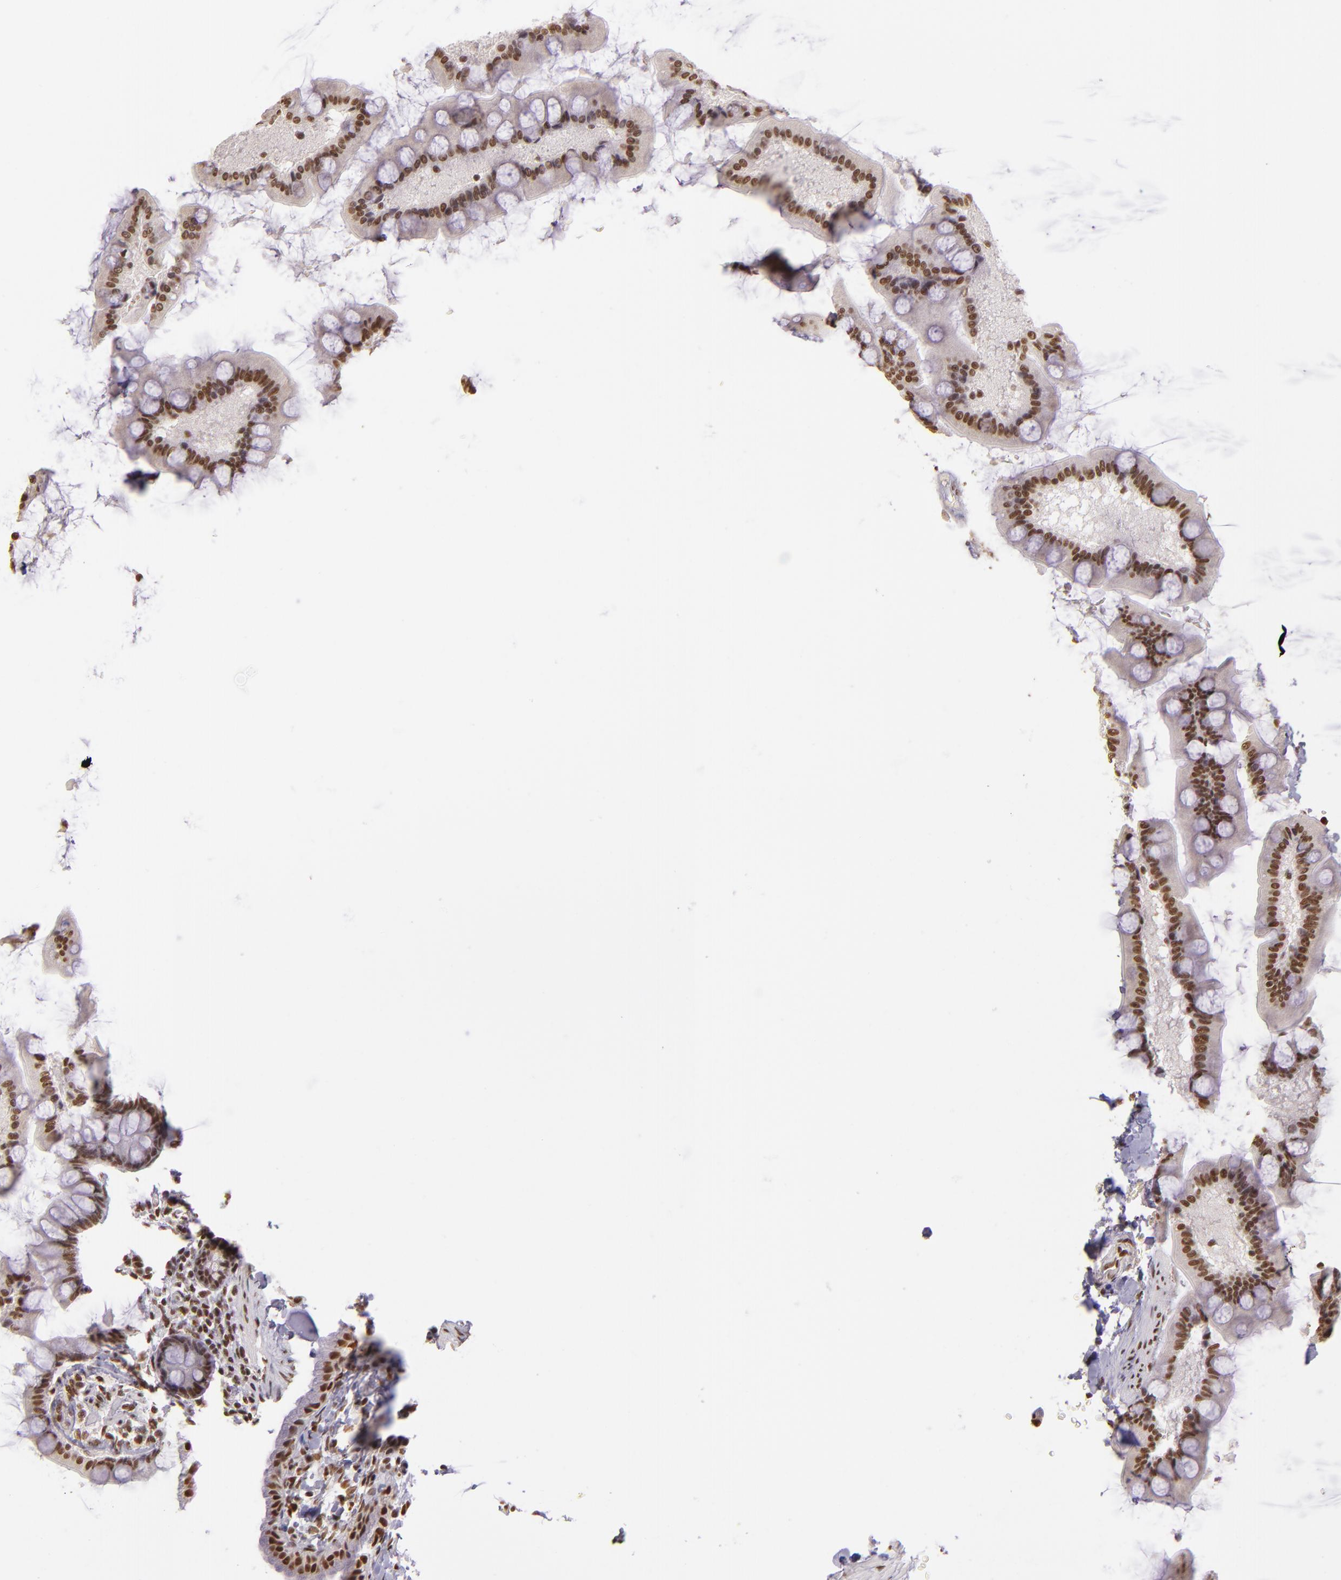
{"staining": {"intensity": "moderate", "quantity": ">75%", "location": "nuclear"}, "tissue": "gallbladder", "cell_type": "Glandular cells", "image_type": "normal", "snomed": [{"axis": "morphology", "description": "Normal tissue, NOS"}, {"axis": "morphology", "description": "Inflammation, NOS"}, {"axis": "topography", "description": "Gallbladder"}], "caption": "A medium amount of moderate nuclear staining is seen in approximately >75% of glandular cells in normal gallbladder. (Stains: DAB (3,3'-diaminobenzidine) in brown, nuclei in blue, Microscopy: brightfield microscopy at high magnification).", "gene": "USF1", "patient": {"sex": "male", "age": 66}}